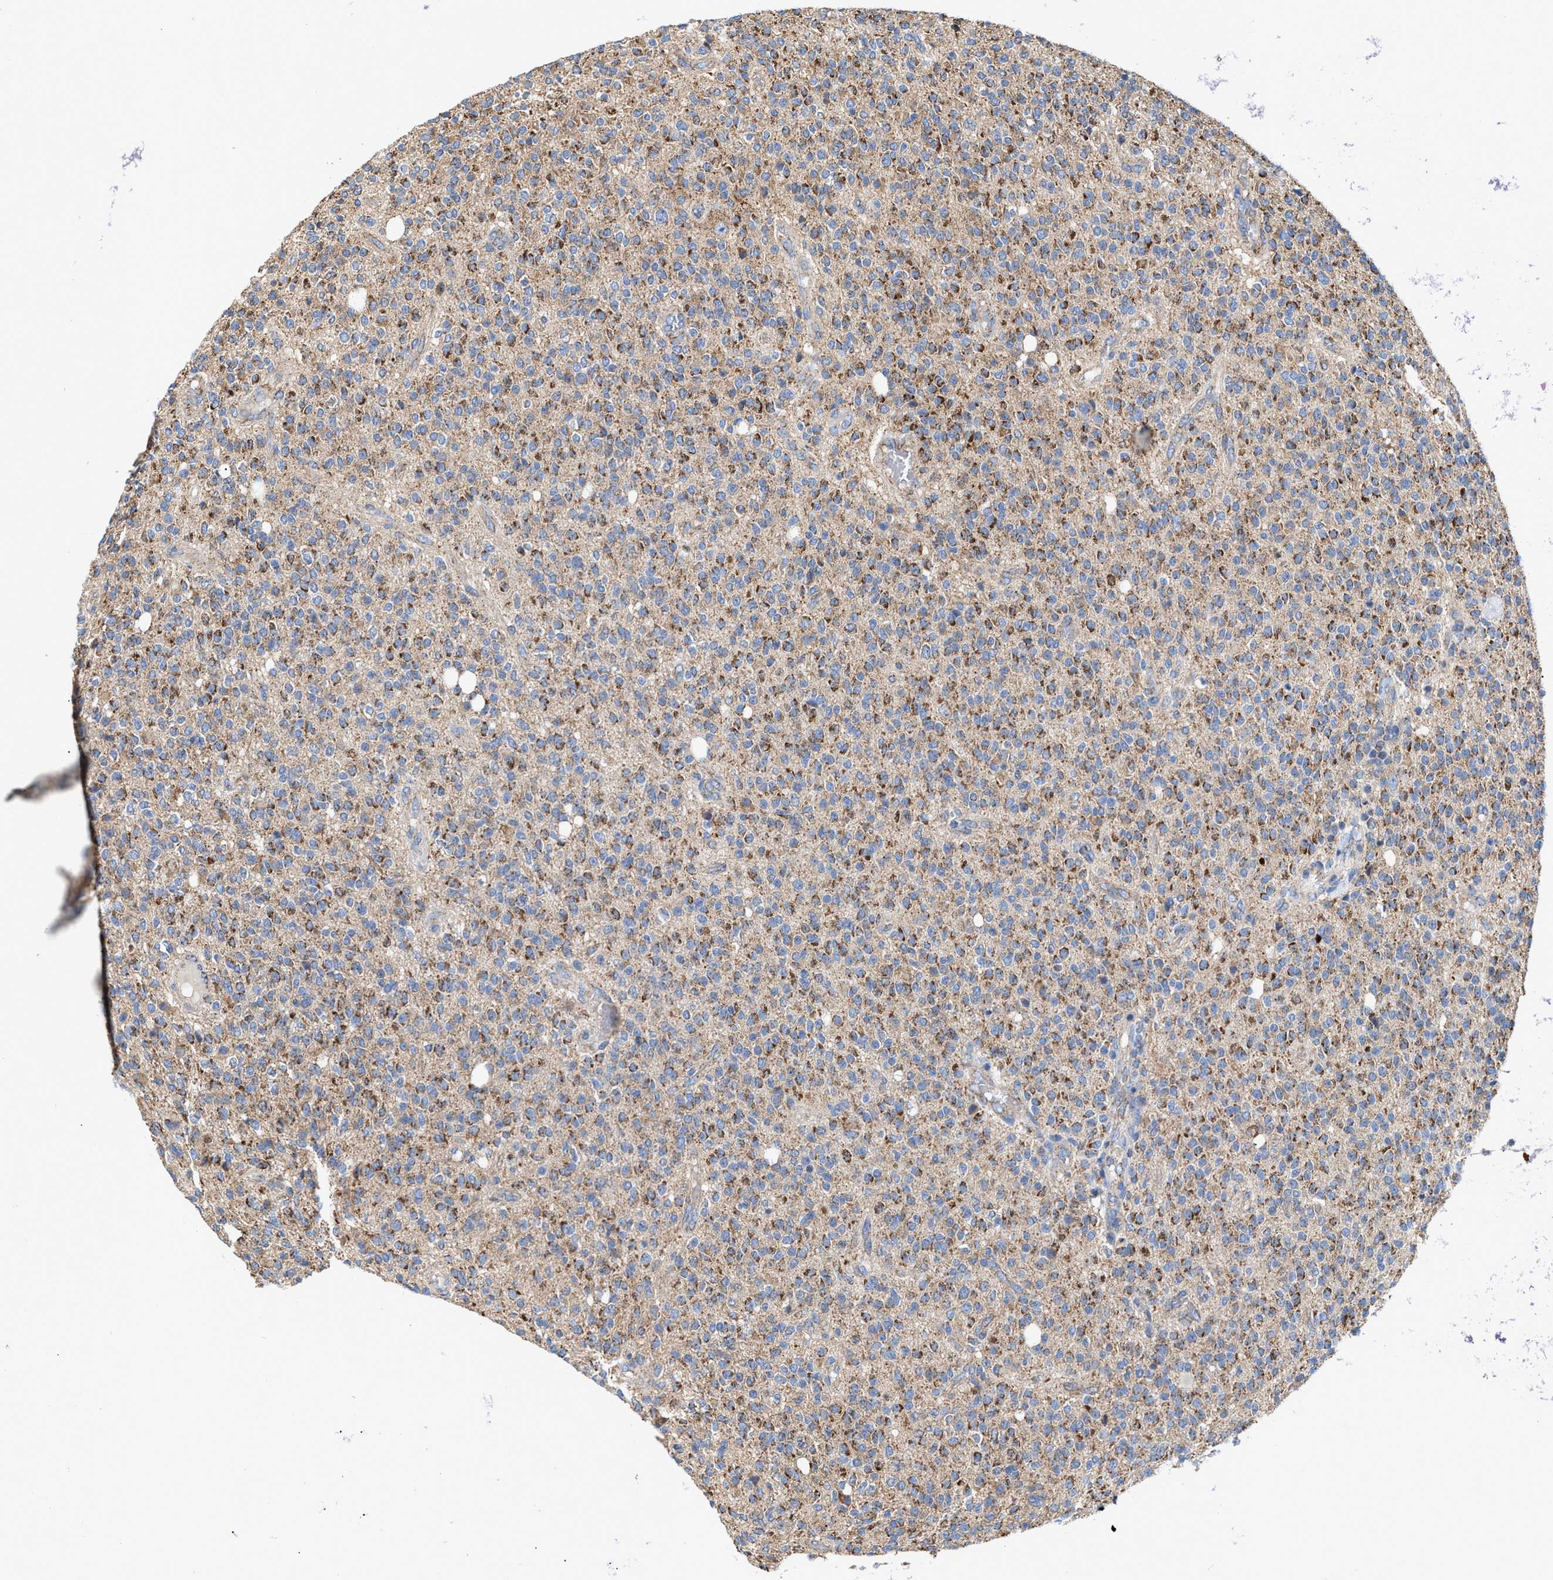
{"staining": {"intensity": "moderate", "quantity": ">75%", "location": "cytoplasmic/membranous"}, "tissue": "glioma", "cell_type": "Tumor cells", "image_type": "cancer", "snomed": [{"axis": "morphology", "description": "Glioma, malignant, High grade"}, {"axis": "topography", "description": "Brain"}], "caption": "This histopathology image shows glioma stained with immunohistochemistry (IHC) to label a protein in brown. The cytoplasmic/membranous of tumor cells show moderate positivity for the protein. Nuclei are counter-stained blue.", "gene": "MECR", "patient": {"sex": "male", "age": 34}}